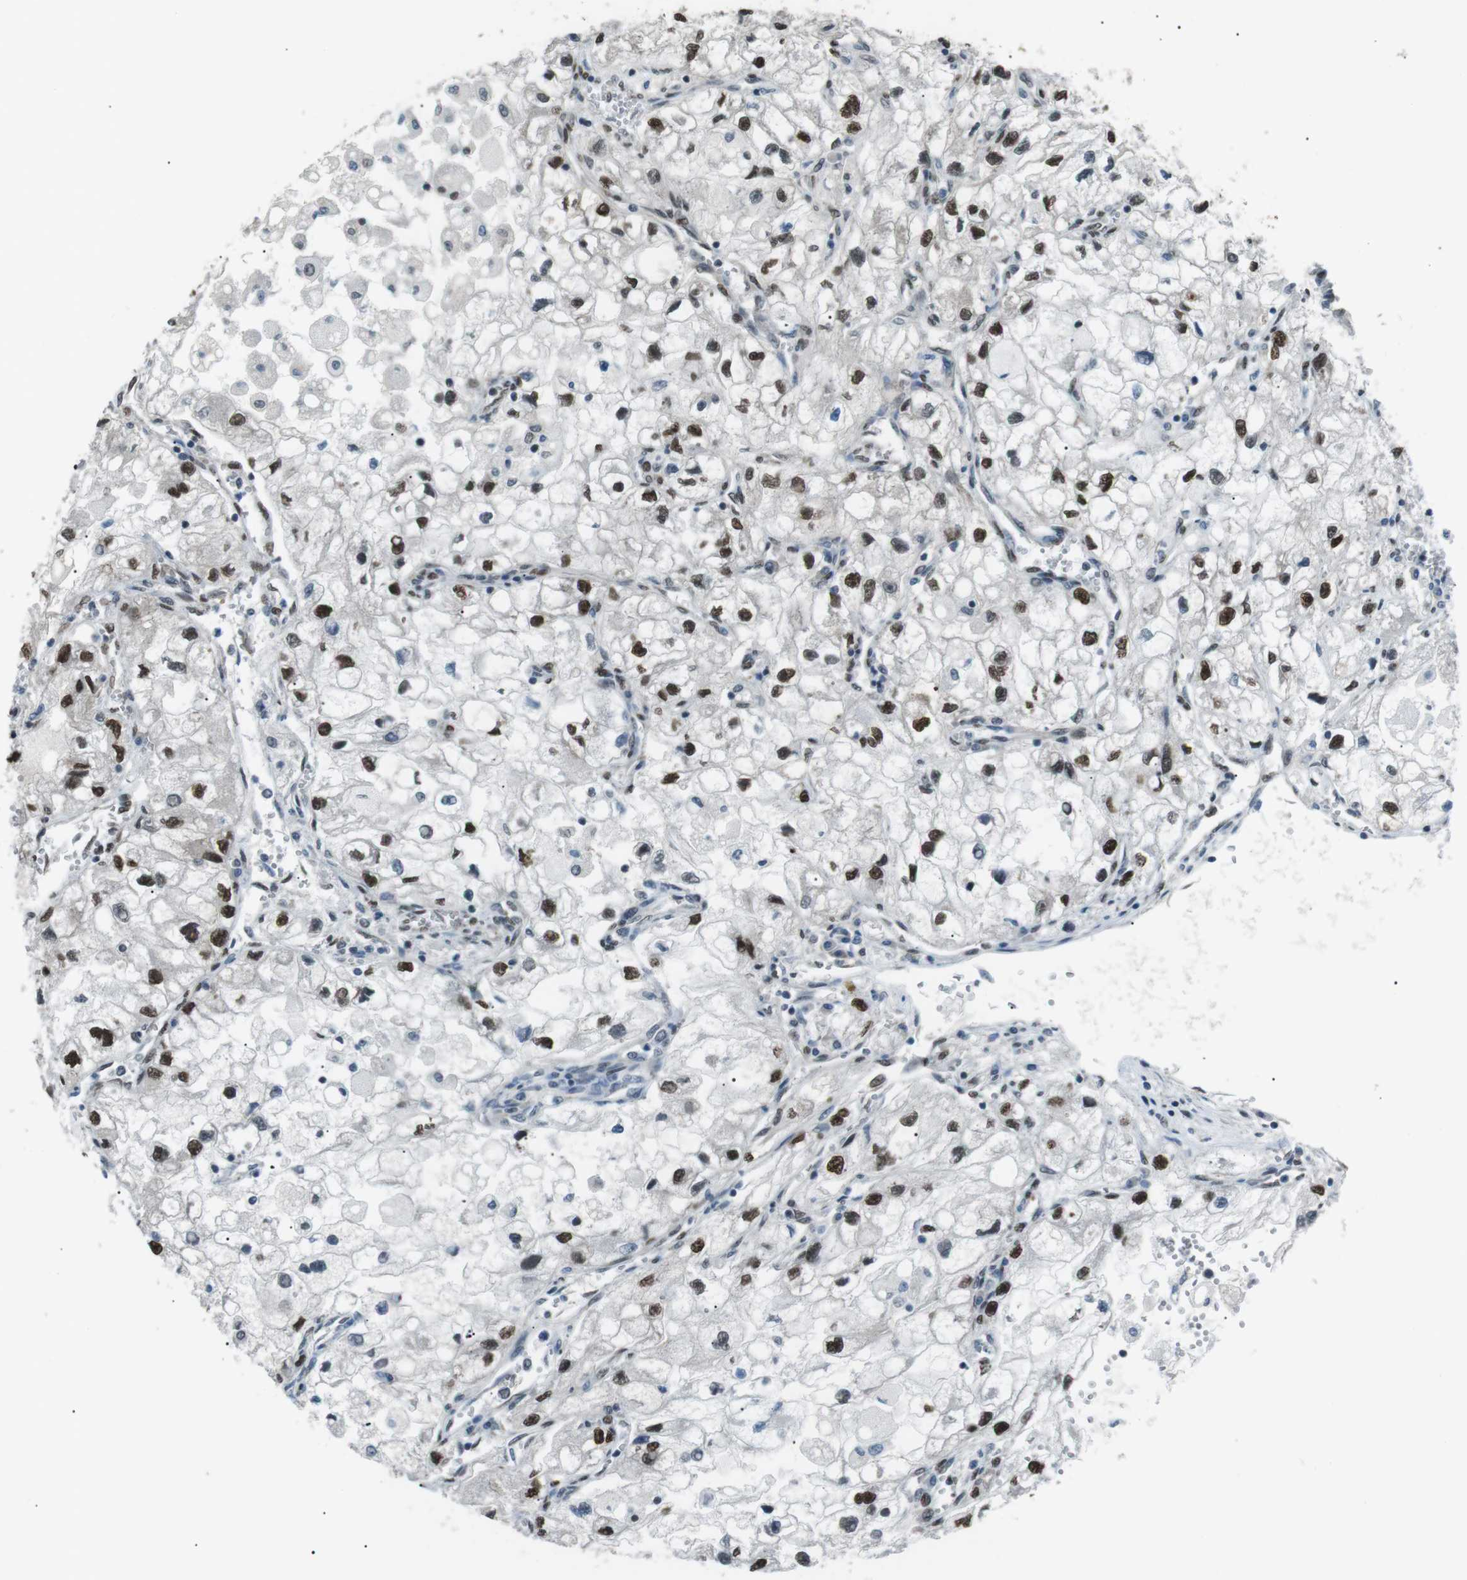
{"staining": {"intensity": "moderate", "quantity": ">75%", "location": "nuclear"}, "tissue": "renal cancer", "cell_type": "Tumor cells", "image_type": "cancer", "snomed": [{"axis": "morphology", "description": "Adenocarcinoma, NOS"}, {"axis": "topography", "description": "Kidney"}], "caption": "Adenocarcinoma (renal) tissue shows moderate nuclear staining in approximately >75% of tumor cells", "gene": "SRPK2", "patient": {"sex": "female", "age": 70}}